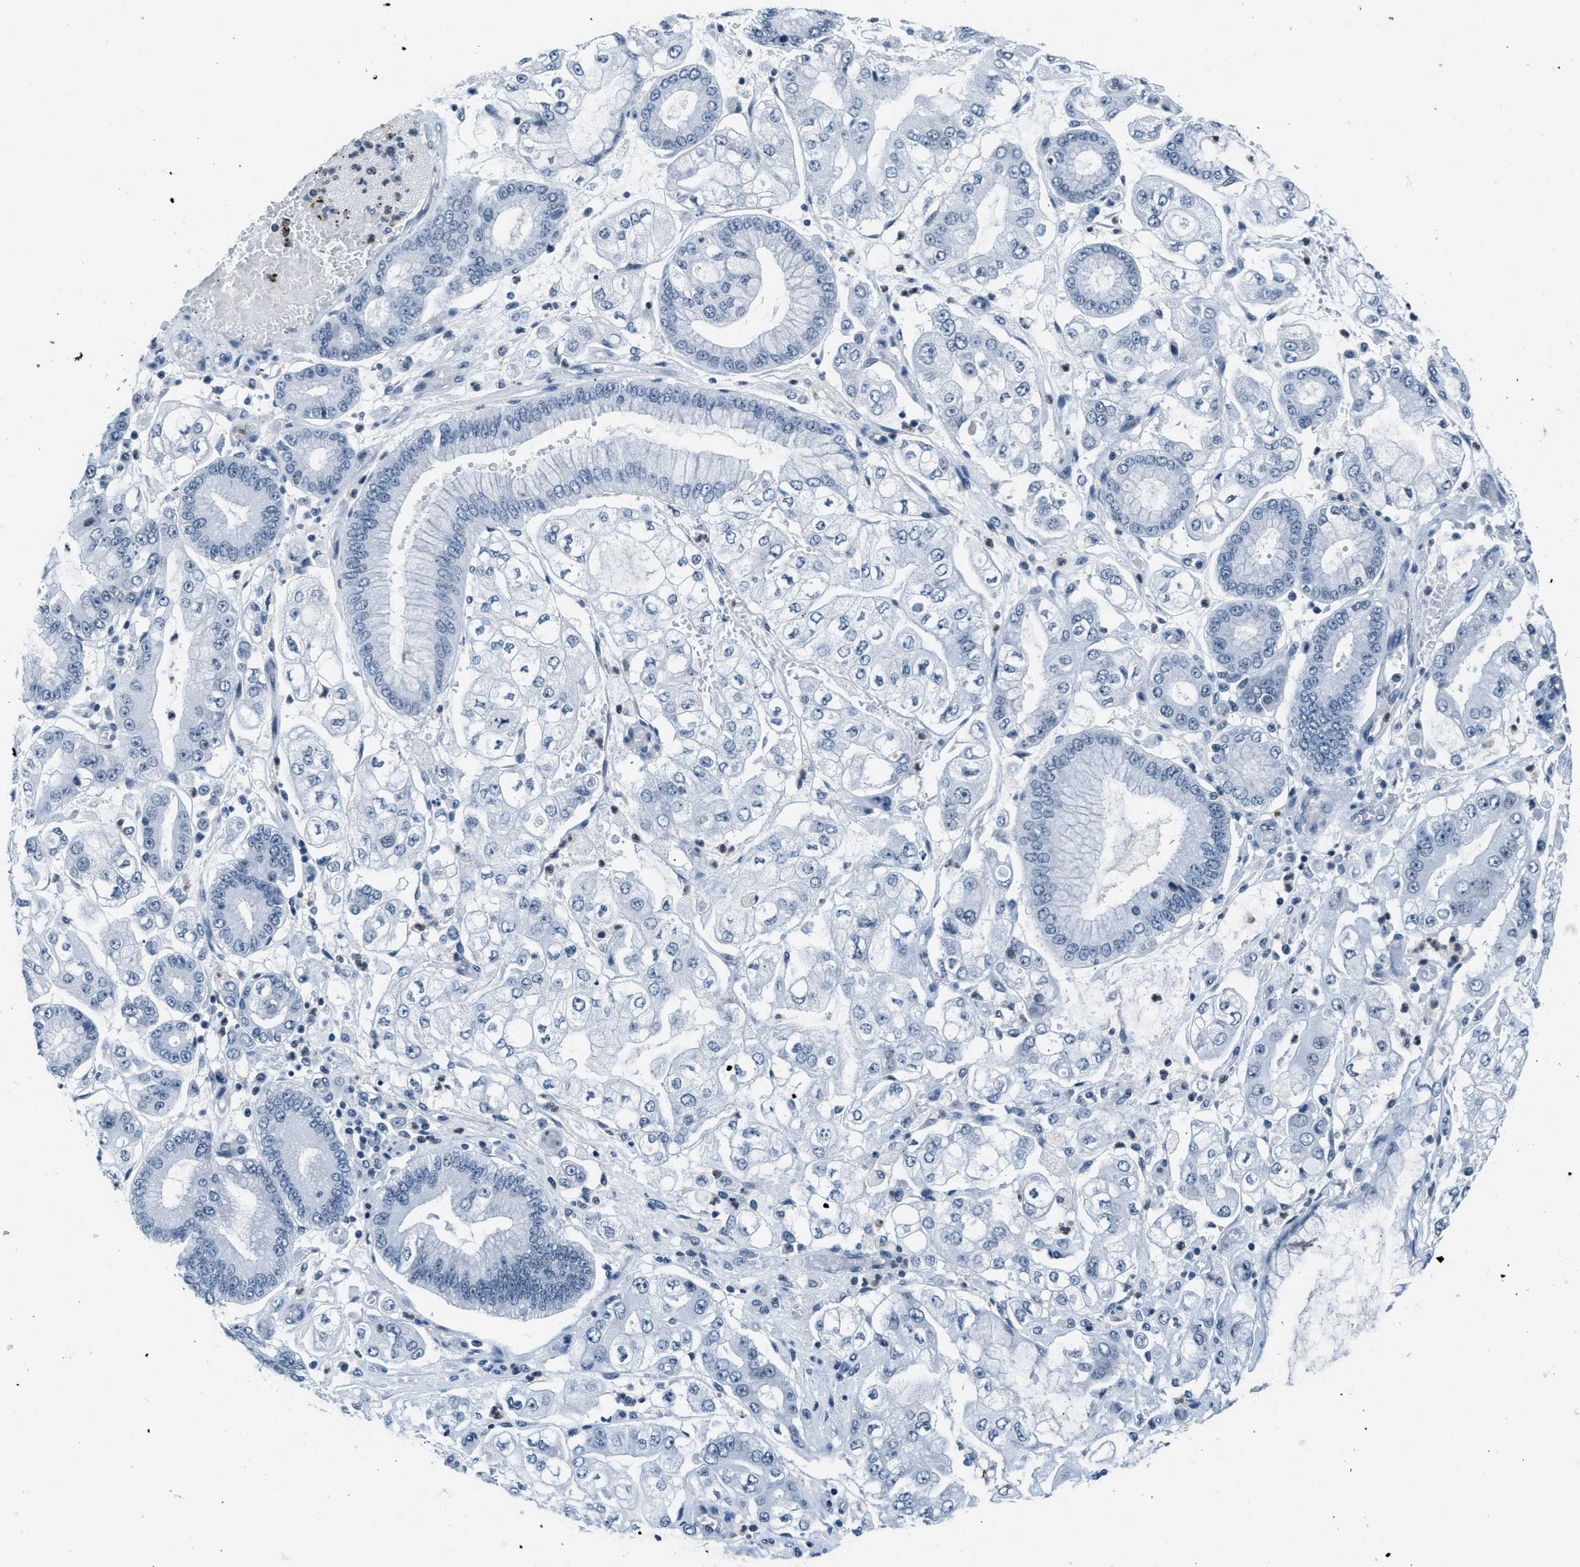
{"staining": {"intensity": "negative", "quantity": "none", "location": "none"}, "tissue": "stomach cancer", "cell_type": "Tumor cells", "image_type": "cancer", "snomed": [{"axis": "morphology", "description": "Adenocarcinoma, NOS"}, {"axis": "topography", "description": "Stomach"}], "caption": "Immunohistochemical staining of stomach adenocarcinoma exhibits no significant positivity in tumor cells.", "gene": "CA4", "patient": {"sex": "male", "age": 76}}